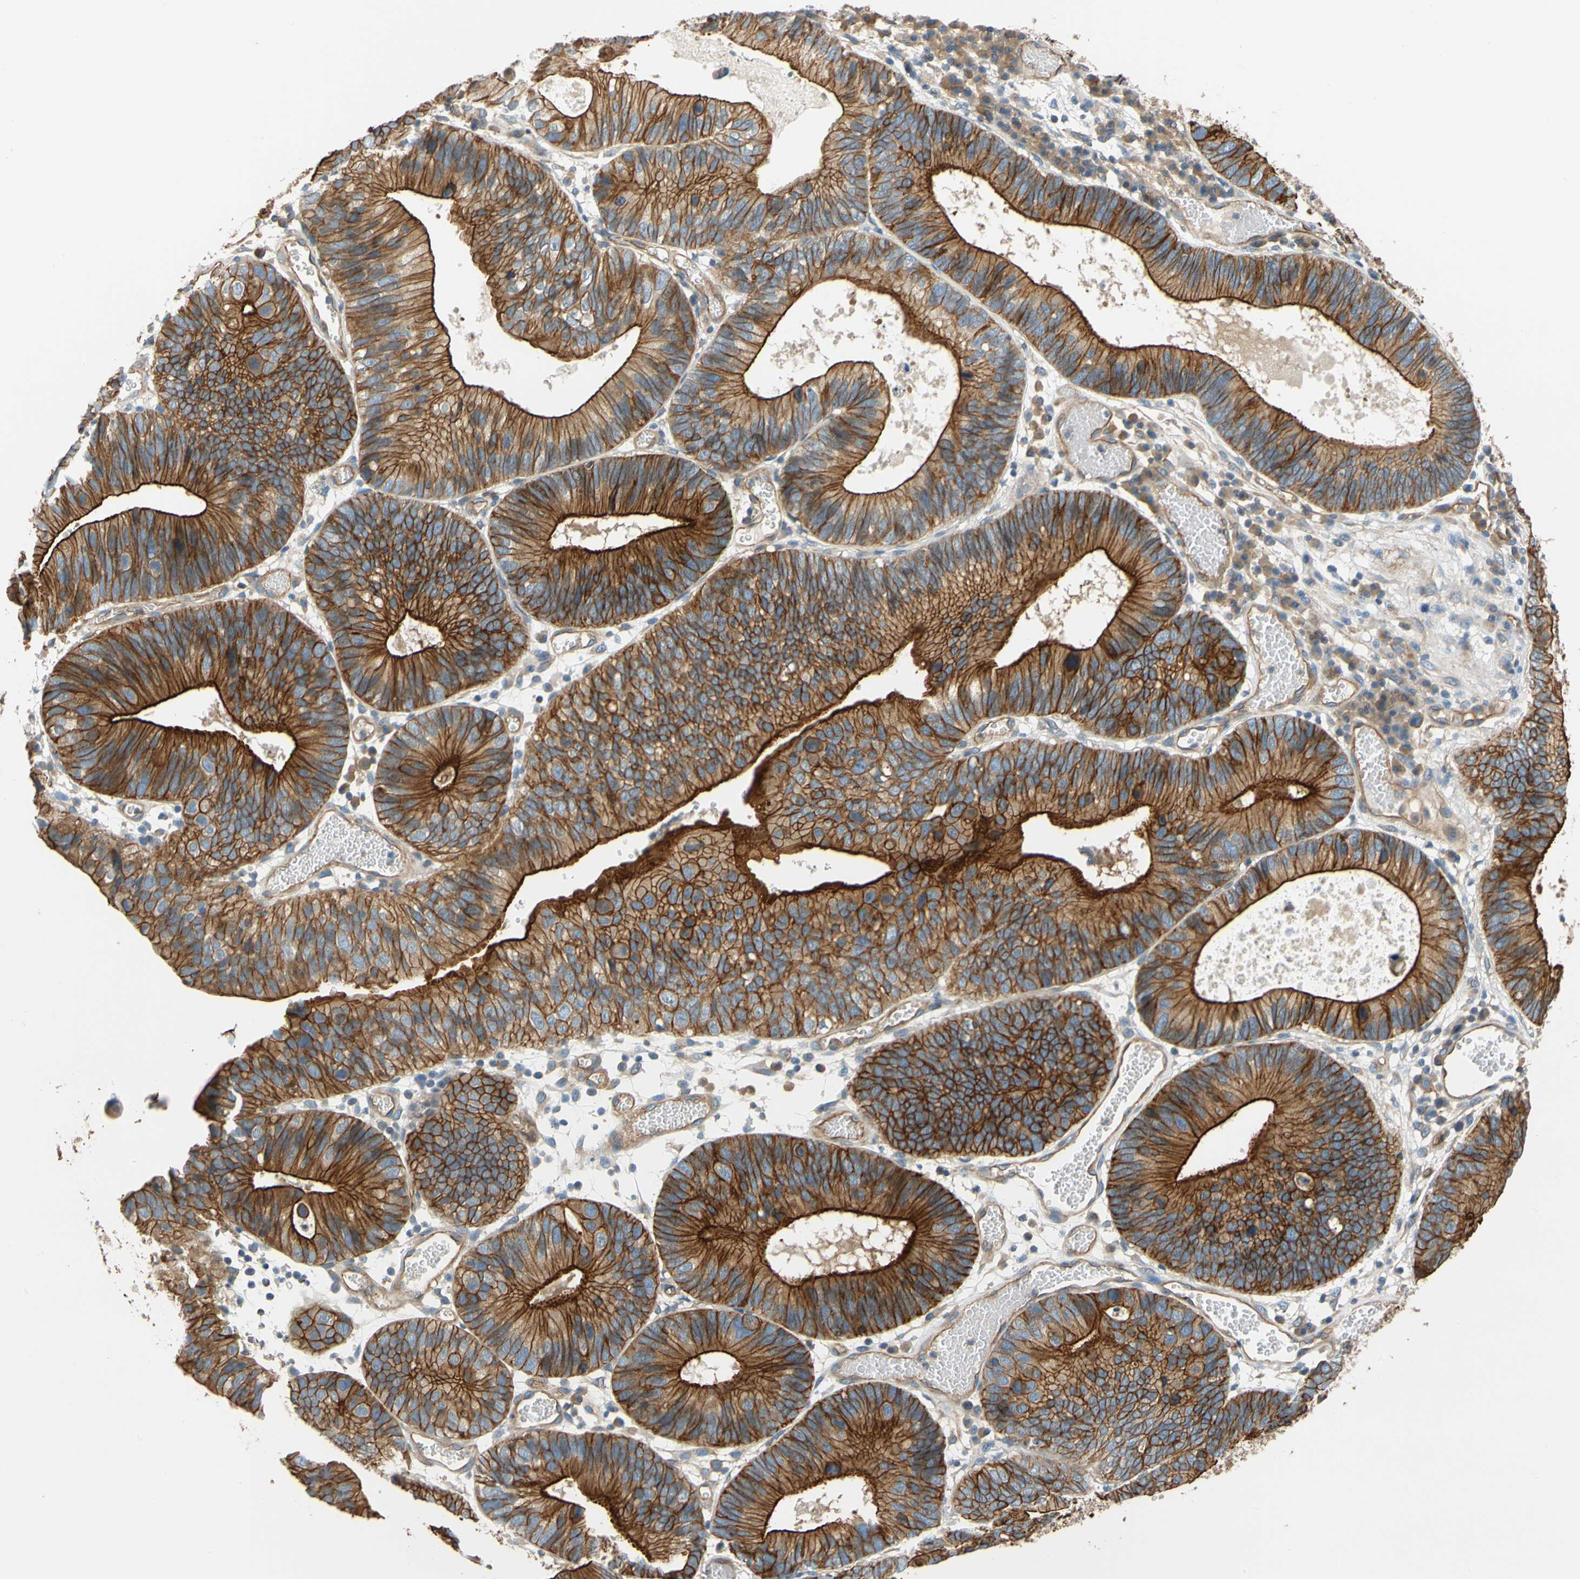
{"staining": {"intensity": "strong", "quantity": ">75%", "location": "cytoplasmic/membranous"}, "tissue": "stomach cancer", "cell_type": "Tumor cells", "image_type": "cancer", "snomed": [{"axis": "morphology", "description": "Adenocarcinoma, NOS"}, {"axis": "topography", "description": "Stomach"}], "caption": "Immunohistochemical staining of human stomach cancer displays high levels of strong cytoplasmic/membranous positivity in about >75% of tumor cells. The protein of interest is shown in brown color, while the nuclei are stained blue.", "gene": "SPTAN1", "patient": {"sex": "male", "age": 59}}